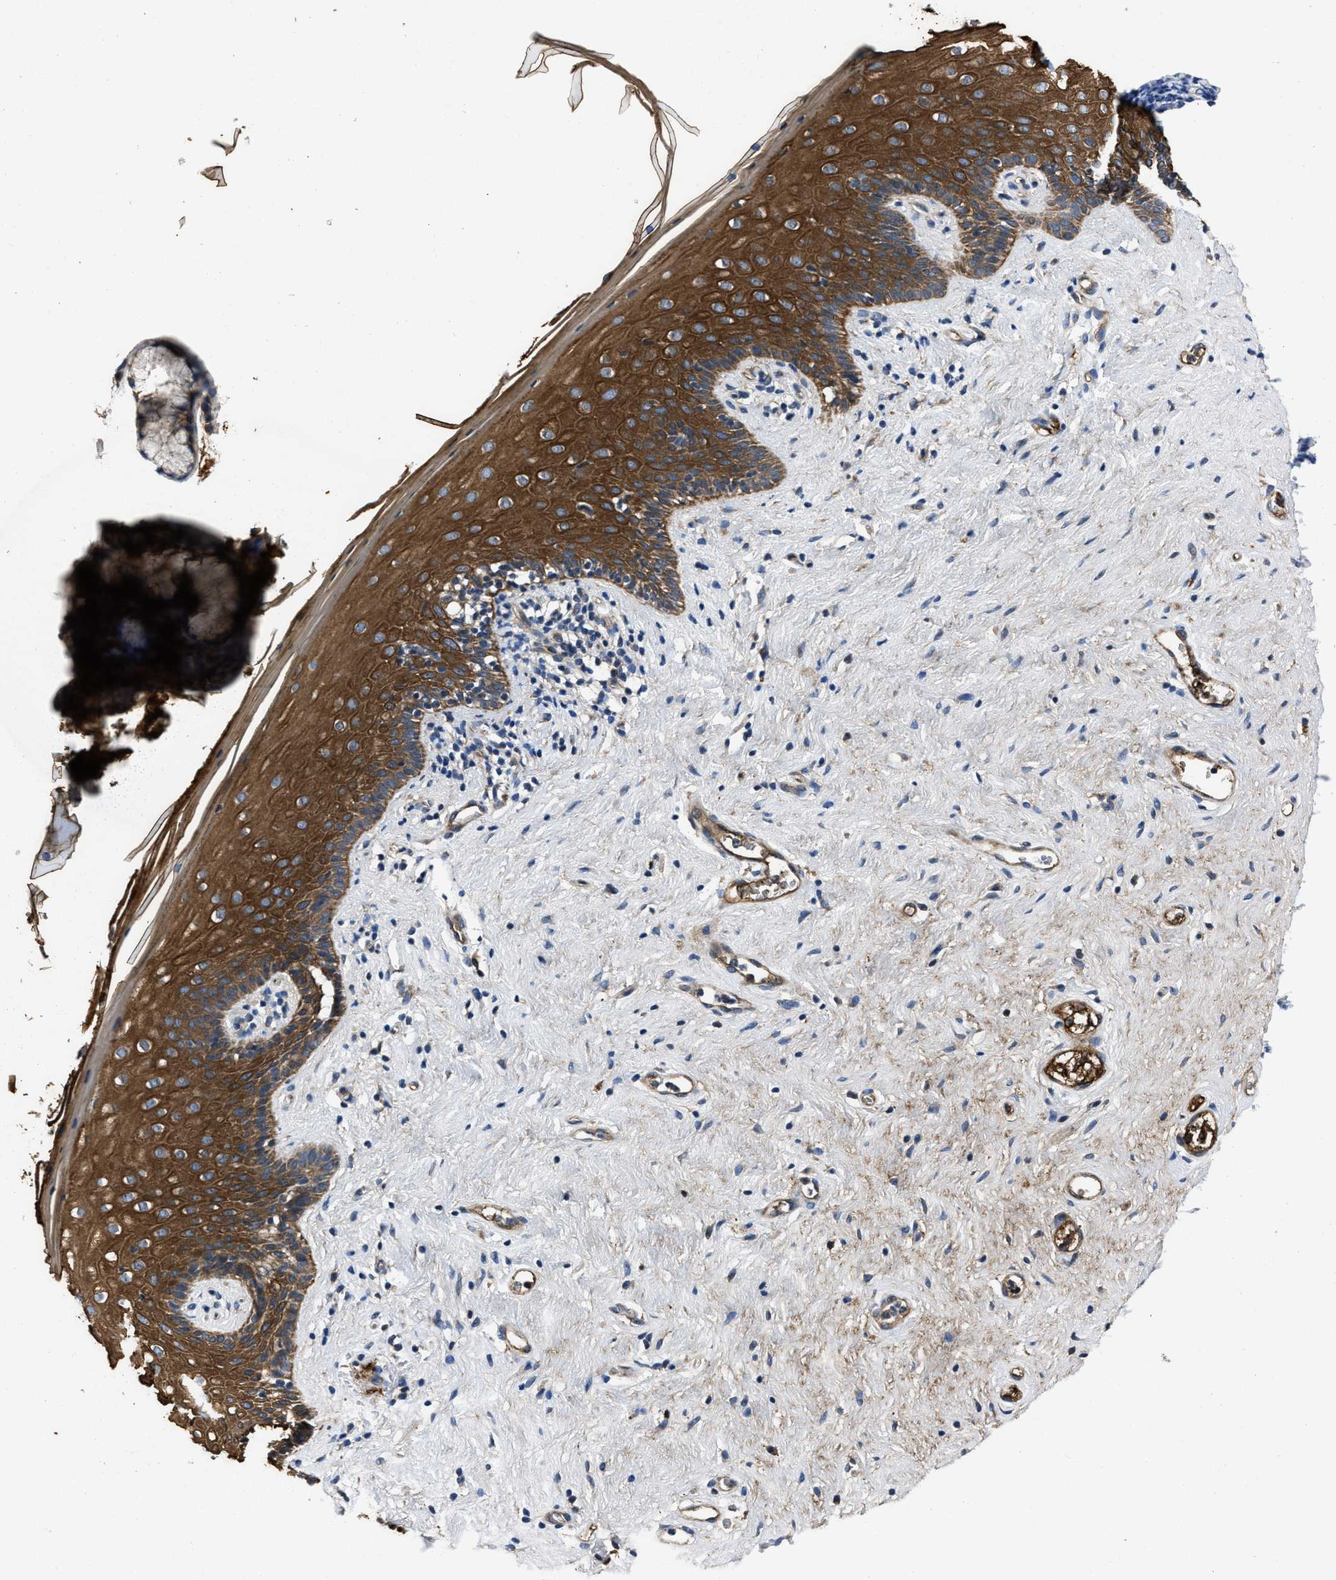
{"staining": {"intensity": "strong", "quantity": ">75%", "location": "cytoplasmic/membranous"}, "tissue": "vagina", "cell_type": "Squamous epithelial cells", "image_type": "normal", "snomed": [{"axis": "morphology", "description": "Normal tissue, NOS"}, {"axis": "topography", "description": "Vagina"}], "caption": "Vagina stained for a protein displays strong cytoplasmic/membranous positivity in squamous epithelial cells. Using DAB (3,3'-diaminobenzidine) (brown) and hematoxylin (blue) stains, captured at high magnification using brightfield microscopy.", "gene": "ERC1", "patient": {"sex": "female", "age": 44}}